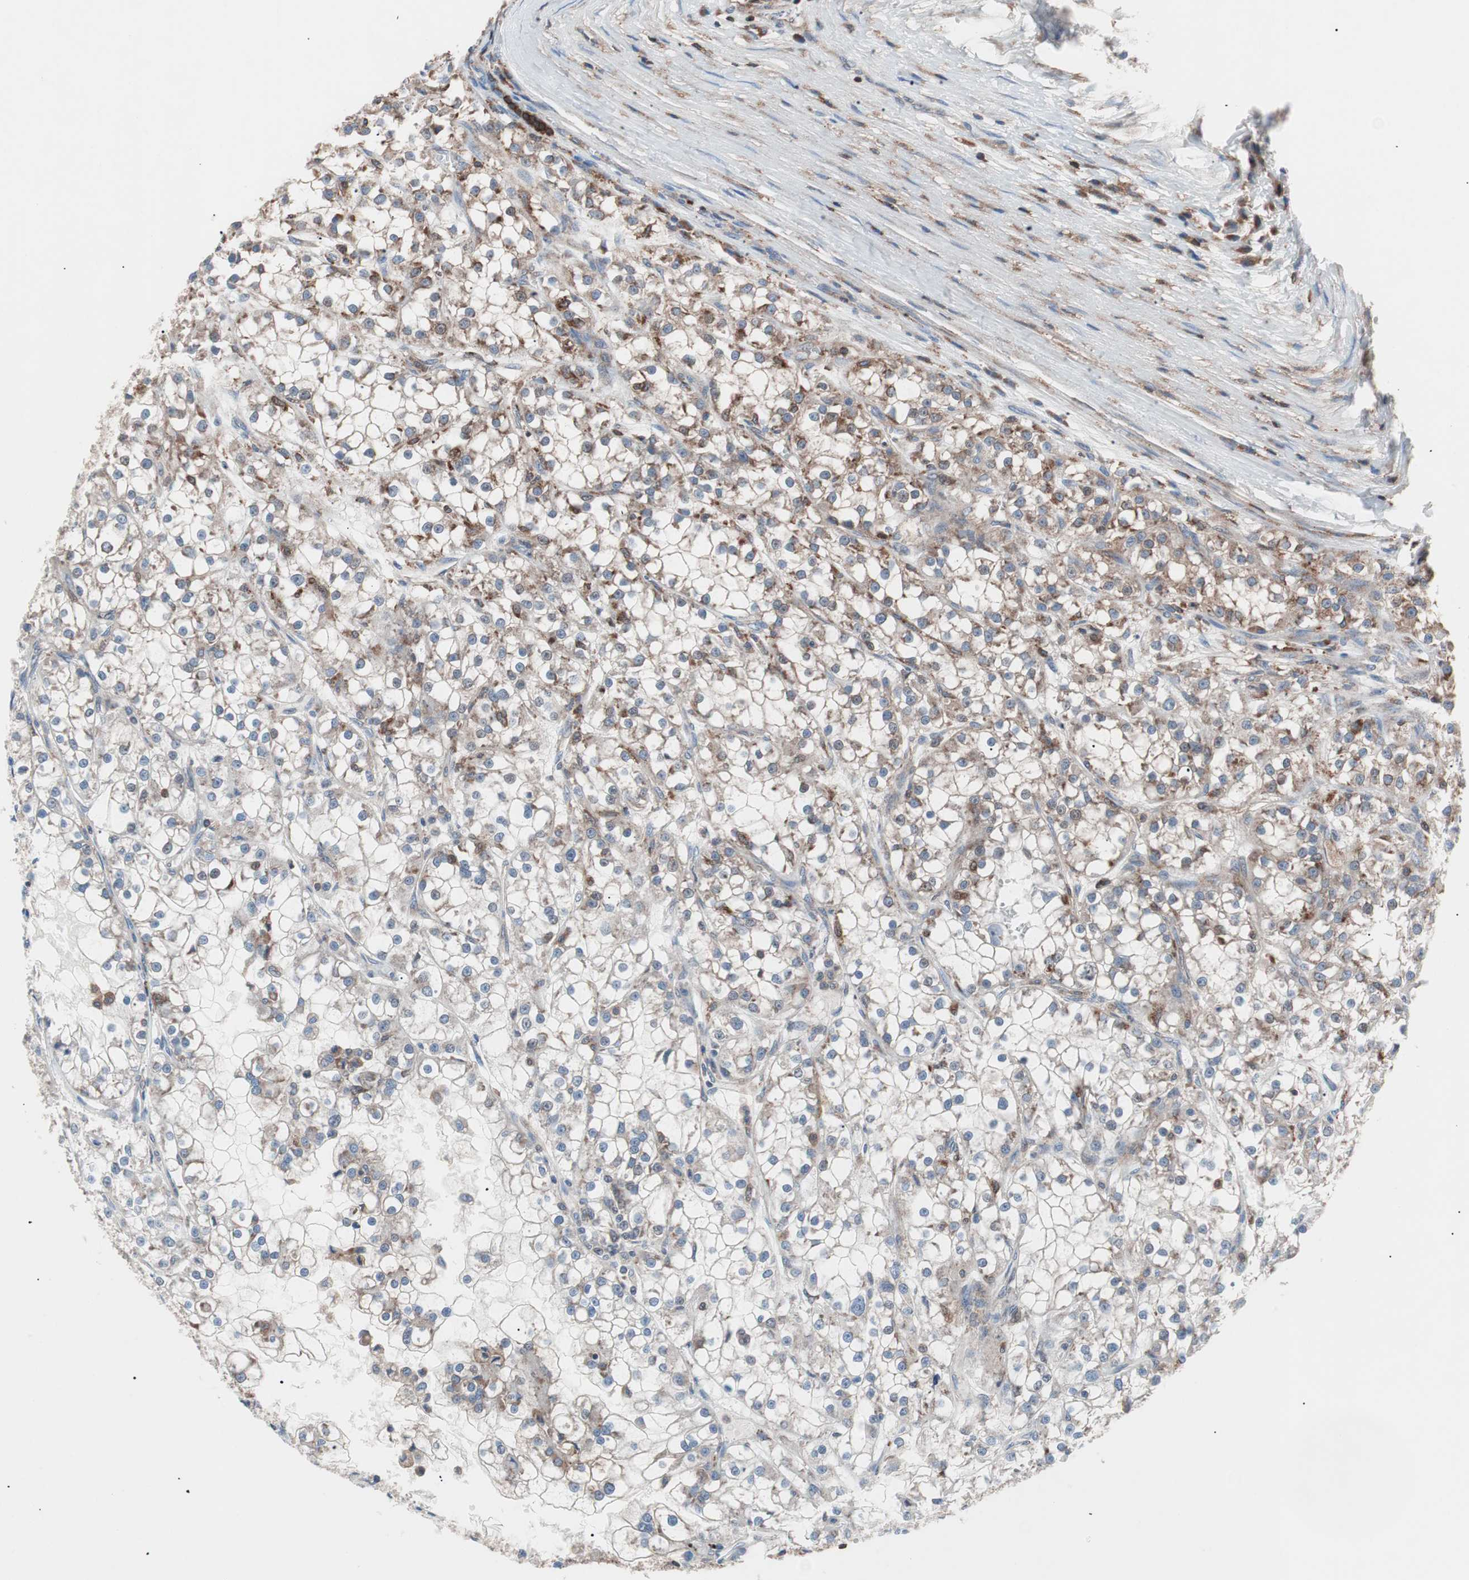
{"staining": {"intensity": "moderate", "quantity": "25%-75%", "location": "cytoplasmic/membranous"}, "tissue": "renal cancer", "cell_type": "Tumor cells", "image_type": "cancer", "snomed": [{"axis": "morphology", "description": "Adenocarcinoma, NOS"}, {"axis": "topography", "description": "Kidney"}], "caption": "Renal cancer (adenocarcinoma) stained for a protein (brown) exhibits moderate cytoplasmic/membranous positive expression in about 25%-75% of tumor cells.", "gene": "PIK3R1", "patient": {"sex": "female", "age": 52}}